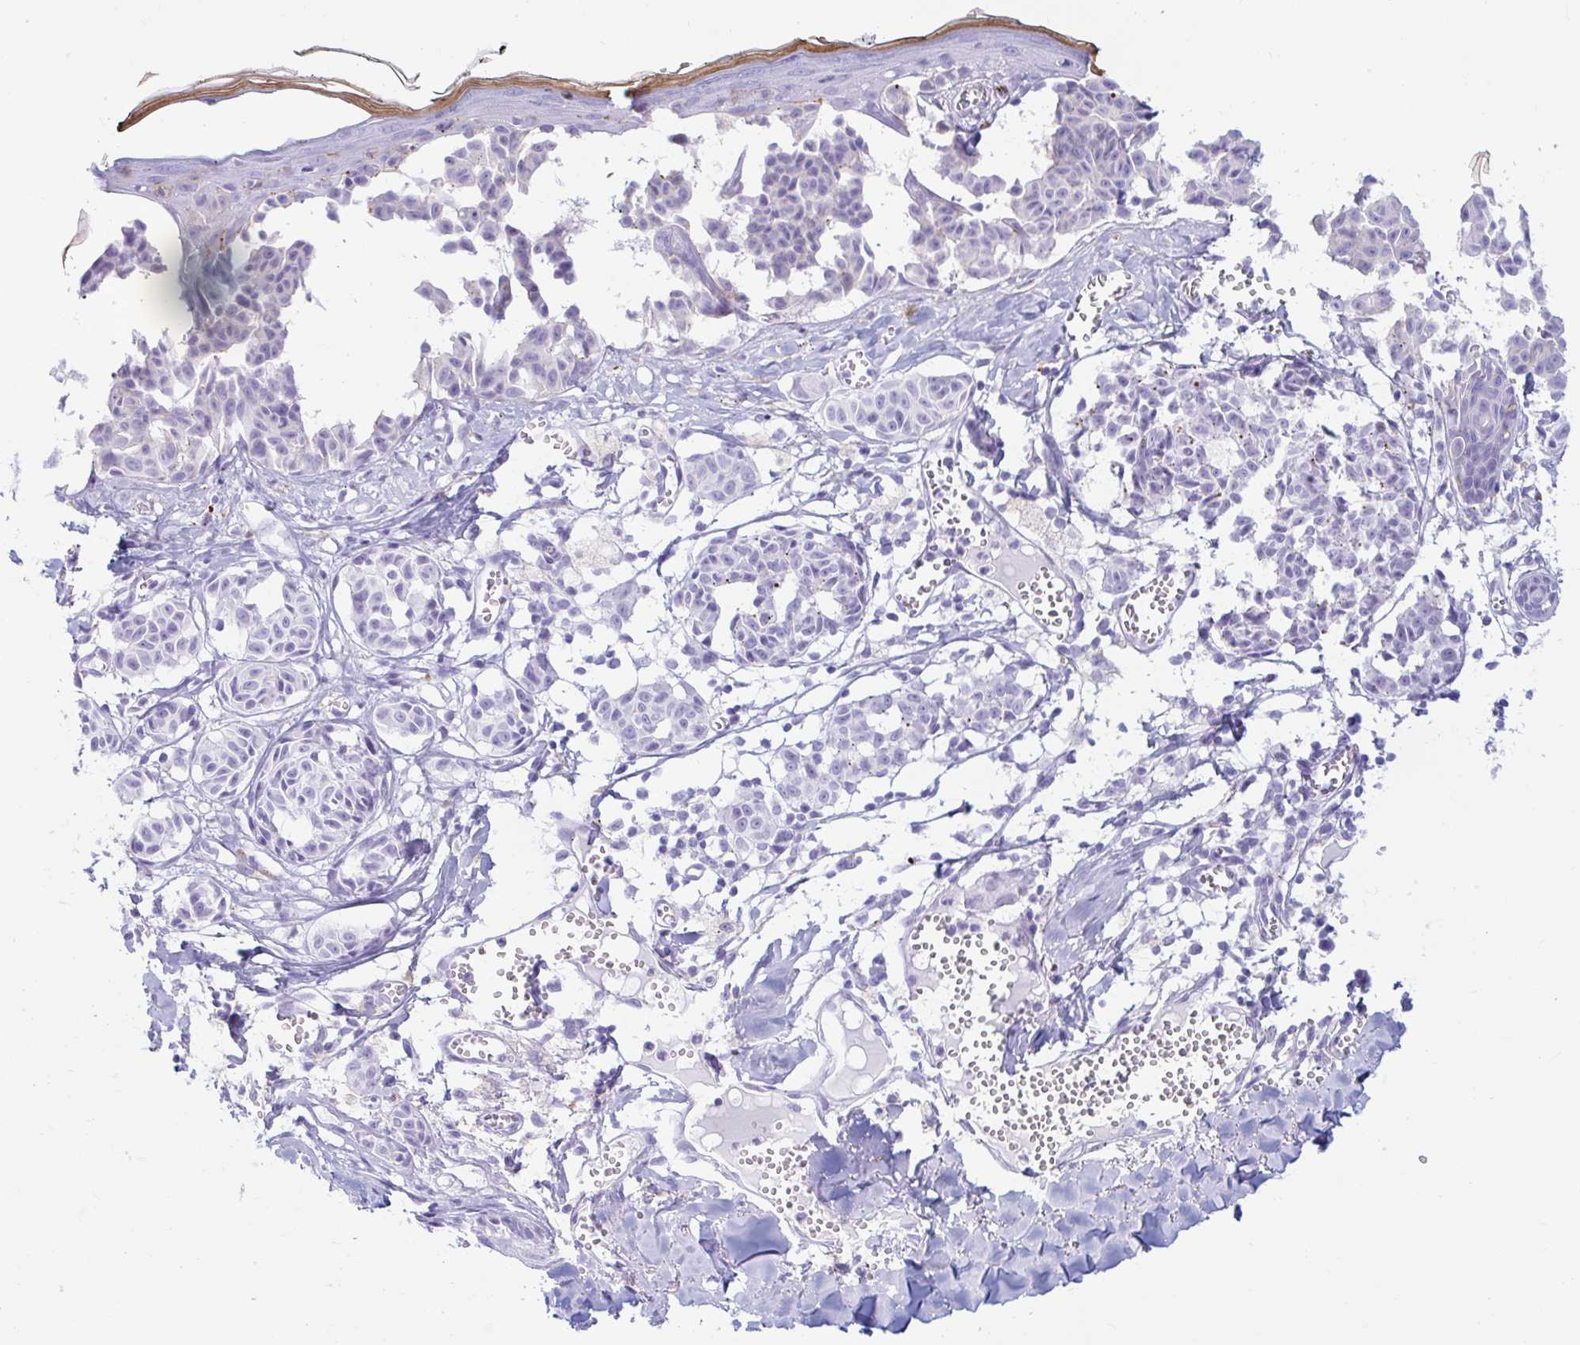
{"staining": {"intensity": "negative", "quantity": "none", "location": "none"}, "tissue": "melanoma", "cell_type": "Tumor cells", "image_type": "cancer", "snomed": [{"axis": "morphology", "description": "Malignant melanoma, NOS"}, {"axis": "topography", "description": "Skin"}], "caption": "An immunohistochemistry image of melanoma is shown. There is no staining in tumor cells of melanoma.", "gene": "ERICH6", "patient": {"sex": "female", "age": 43}}